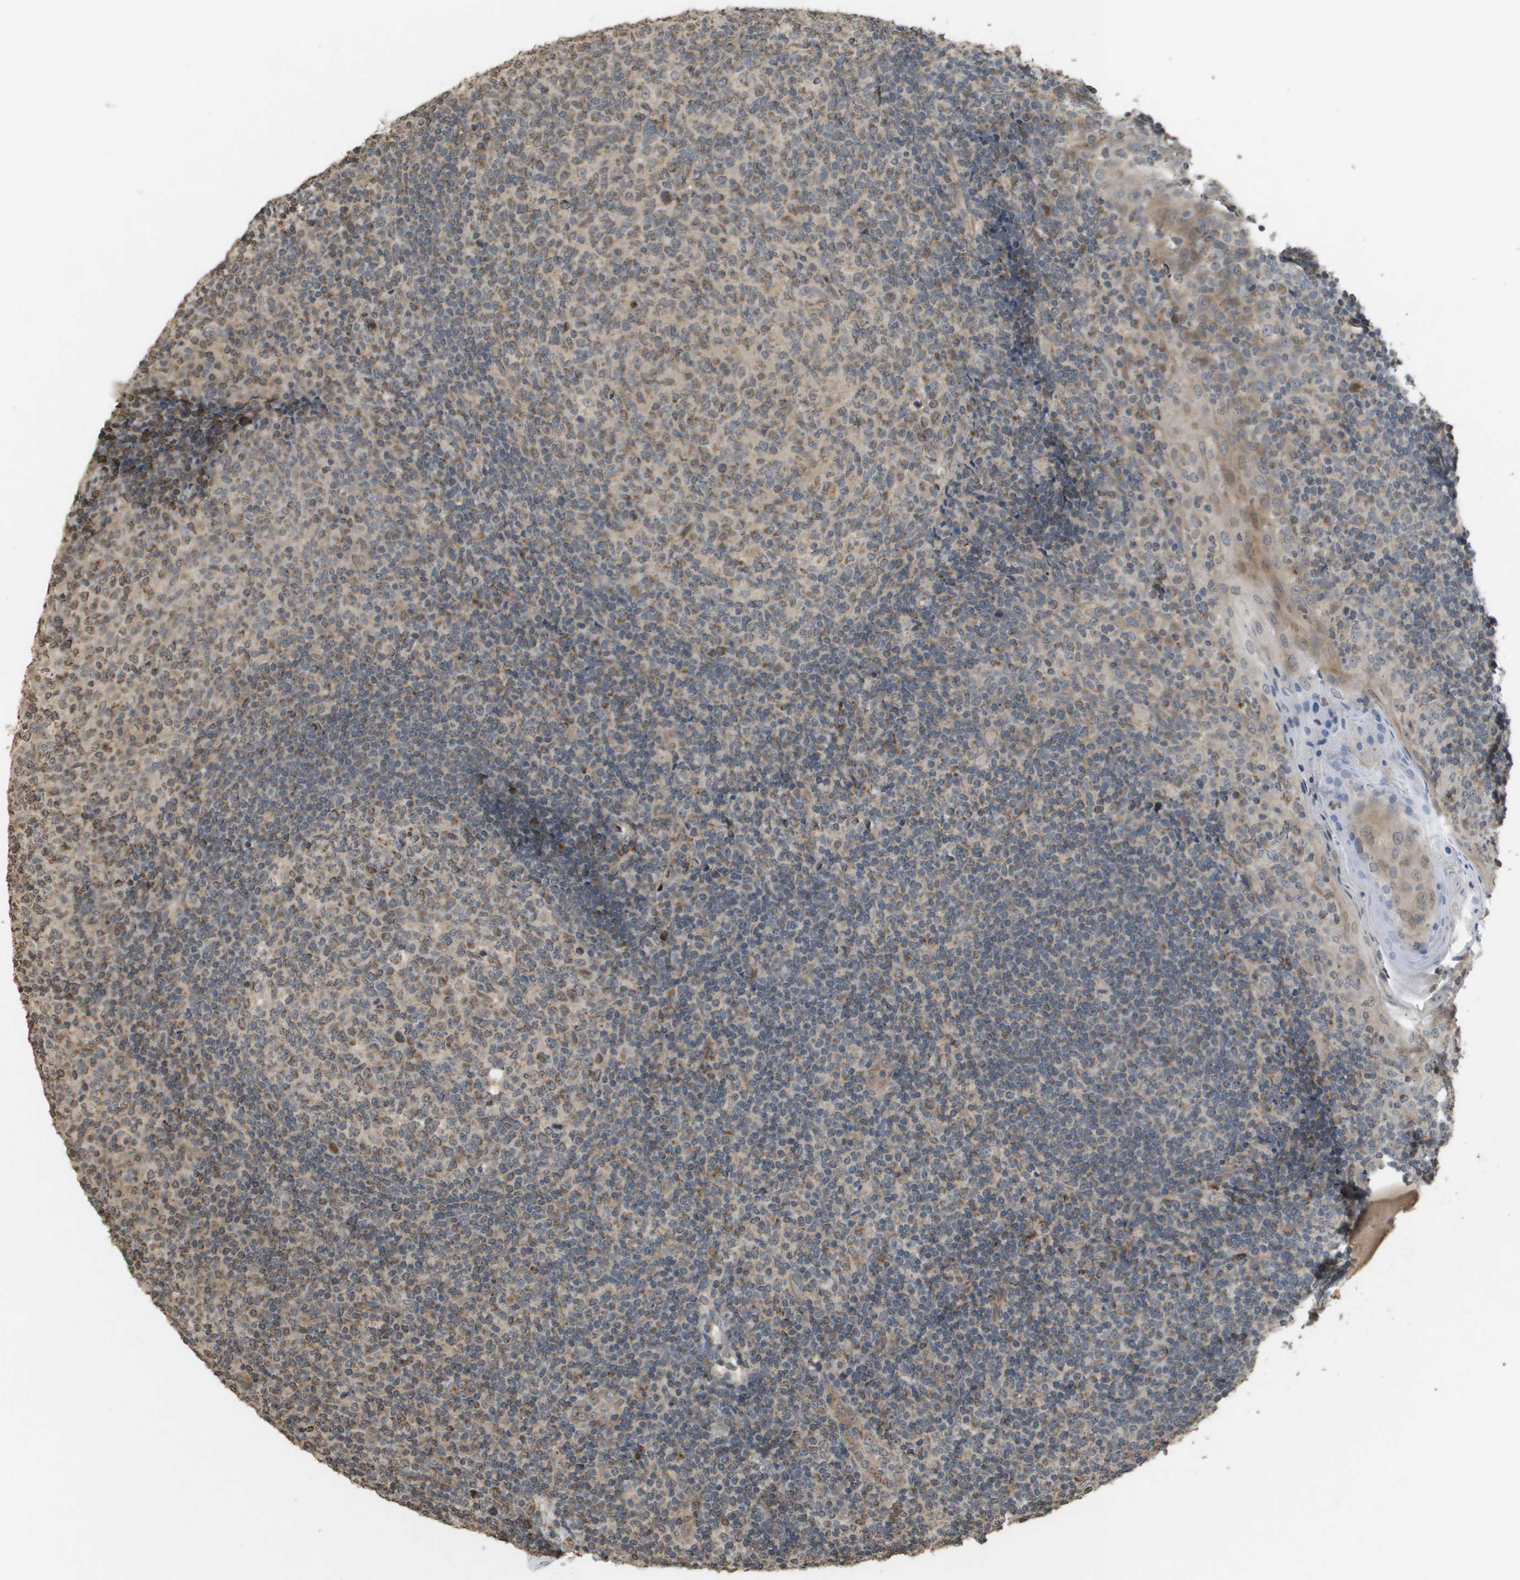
{"staining": {"intensity": "moderate", "quantity": "25%-75%", "location": "cytoplasmic/membranous"}, "tissue": "tonsil", "cell_type": "Germinal center cells", "image_type": "normal", "snomed": [{"axis": "morphology", "description": "Normal tissue, NOS"}, {"axis": "topography", "description": "Tonsil"}], "caption": "A high-resolution photomicrograph shows immunohistochemistry (IHC) staining of normal tonsil, which exhibits moderate cytoplasmic/membranous staining in about 25%-75% of germinal center cells.", "gene": "RAB21", "patient": {"sex": "female", "age": 19}}